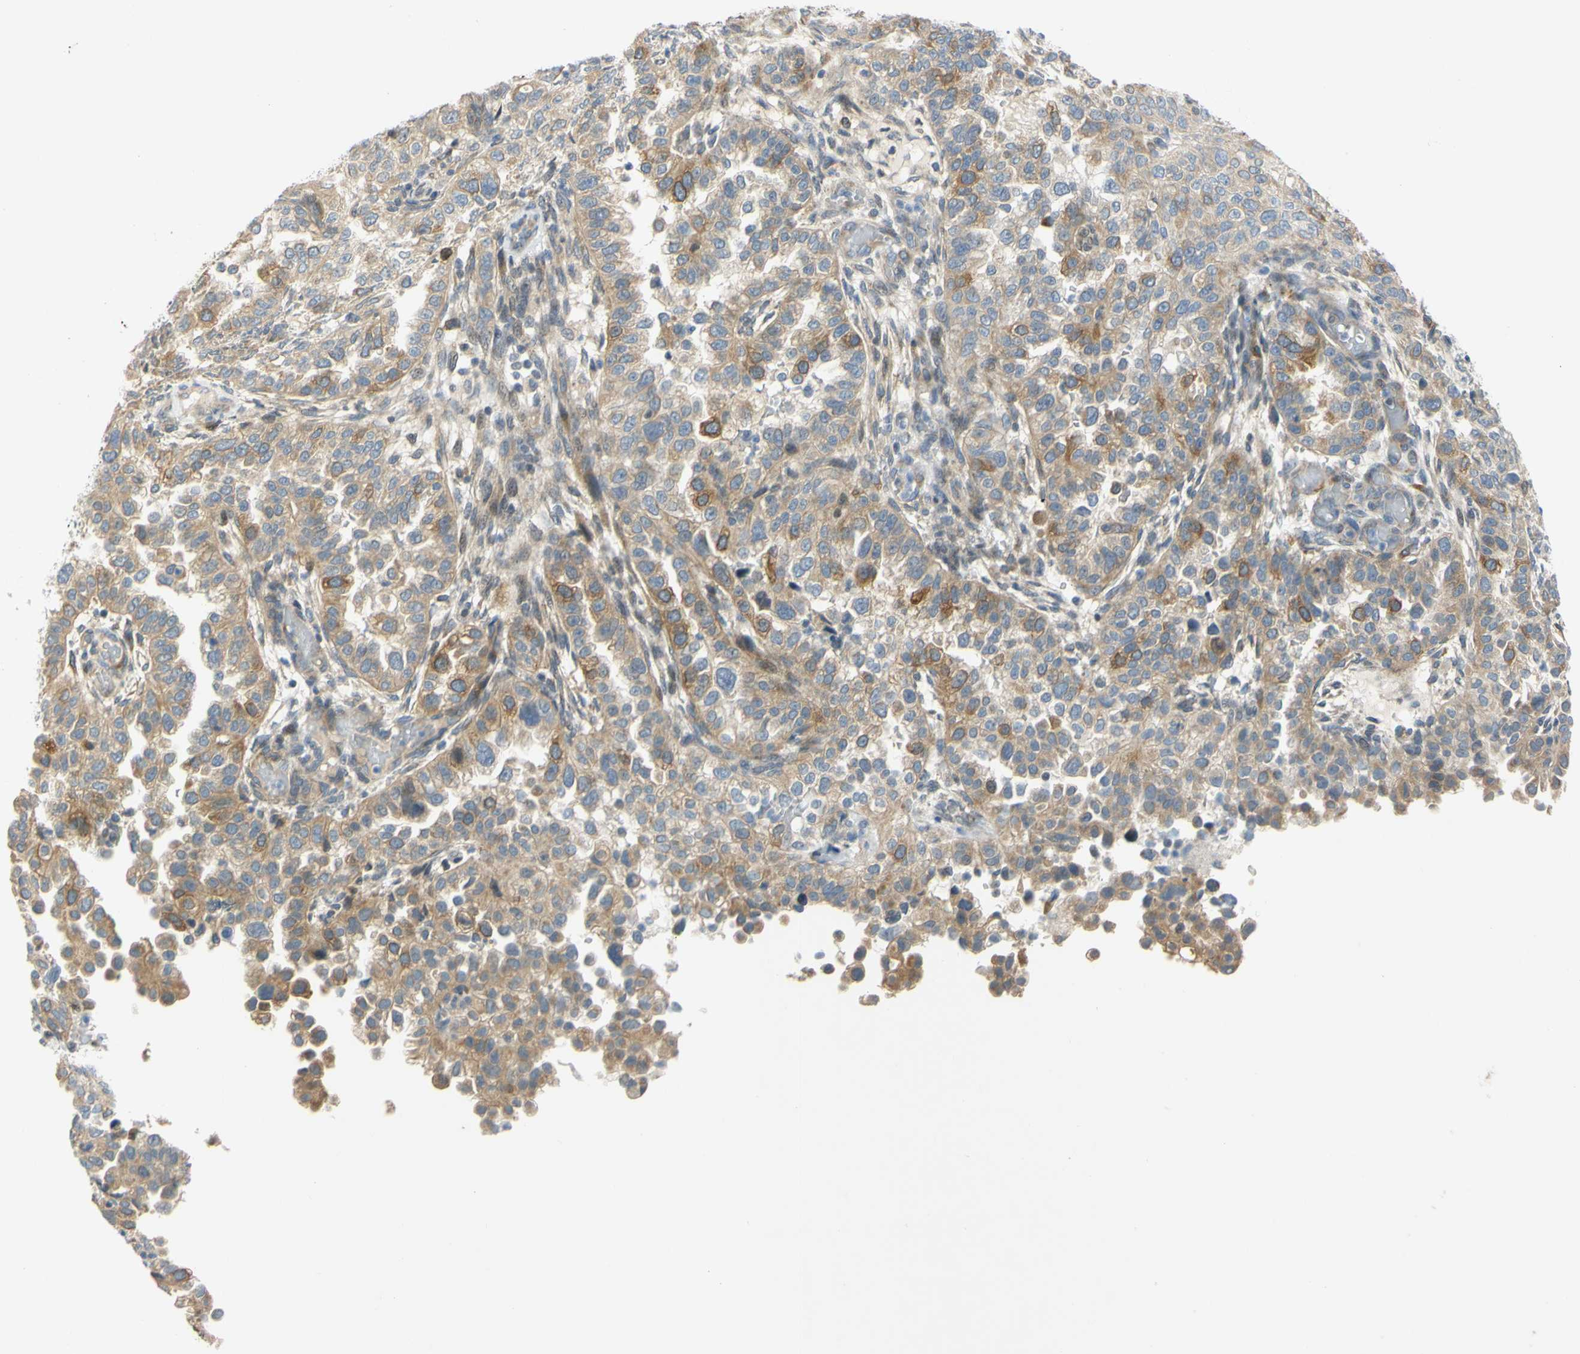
{"staining": {"intensity": "moderate", "quantity": ">75%", "location": "cytoplasmic/membranous"}, "tissue": "endometrial cancer", "cell_type": "Tumor cells", "image_type": "cancer", "snomed": [{"axis": "morphology", "description": "Adenocarcinoma, NOS"}, {"axis": "topography", "description": "Endometrium"}], "caption": "Tumor cells display medium levels of moderate cytoplasmic/membranous staining in about >75% of cells in human endometrial adenocarcinoma.", "gene": "CCNB2", "patient": {"sex": "female", "age": 85}}